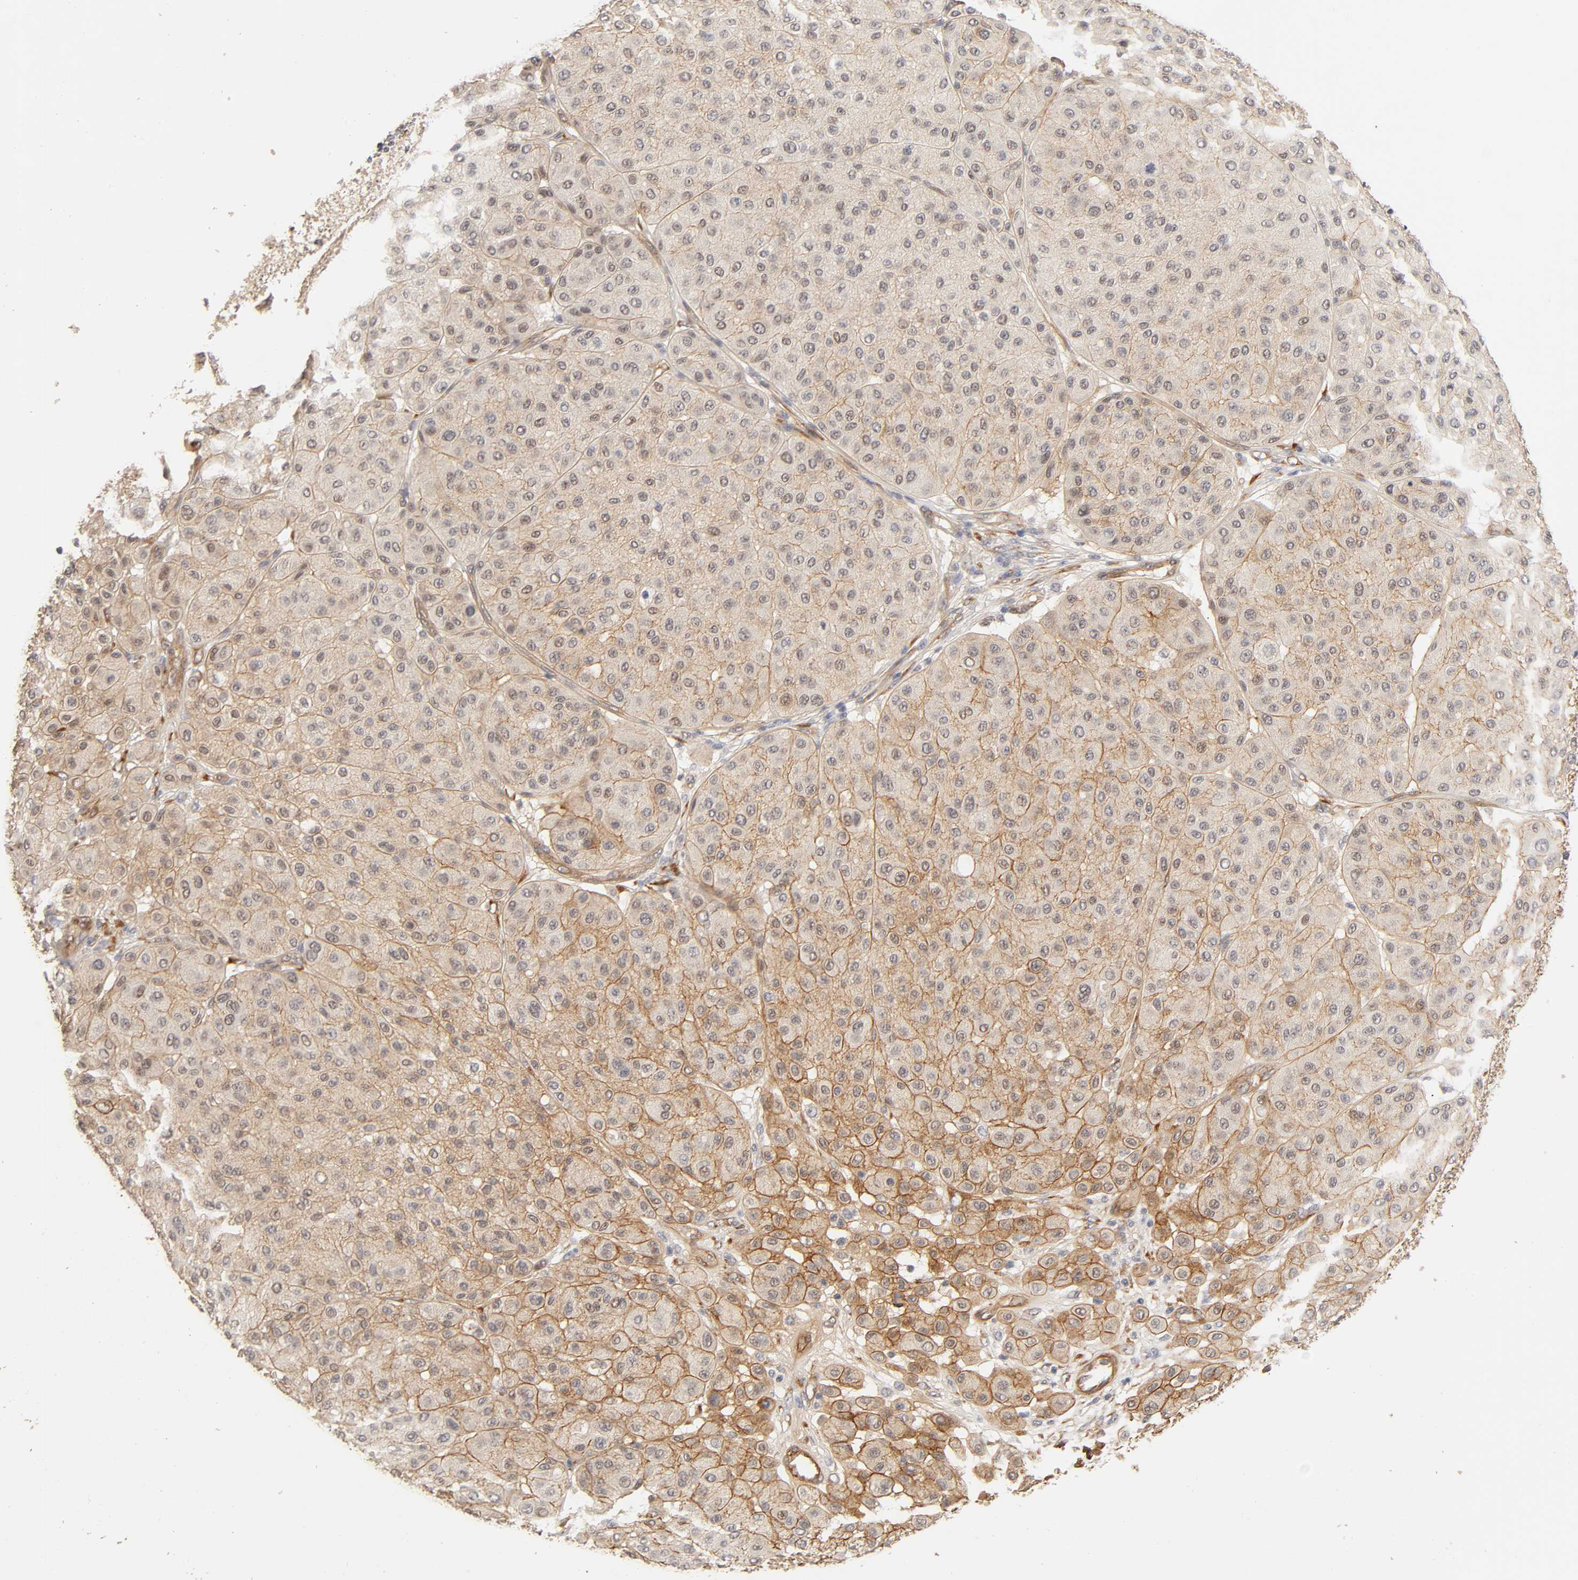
{"staining": {"intensity": "moderate", "quantity": ">75%", "location": "cytoplasmic/membranous"}, "tissue": "melanoma", "cell_type": "Tumor cells", "image_type": "cancer", "snomed": [{"axis": "morphology", "description": "Normal tissue, NOS"}, {"axis": "morphology", "description": "Malignant melanoma, Metastatic site"}, {"axis": "topography", "description": "Skin"}], "caption": "Immunohistochemical staining of melanoma displays medium levels of moderate cytoplasmic/membranous protein staining in approximately >75% of tumor cells. (Brightfield microscopy of DAB IHC at high magnification).", "gene": "LAMB1", "patient": {"sex": "male", "age": 41}}